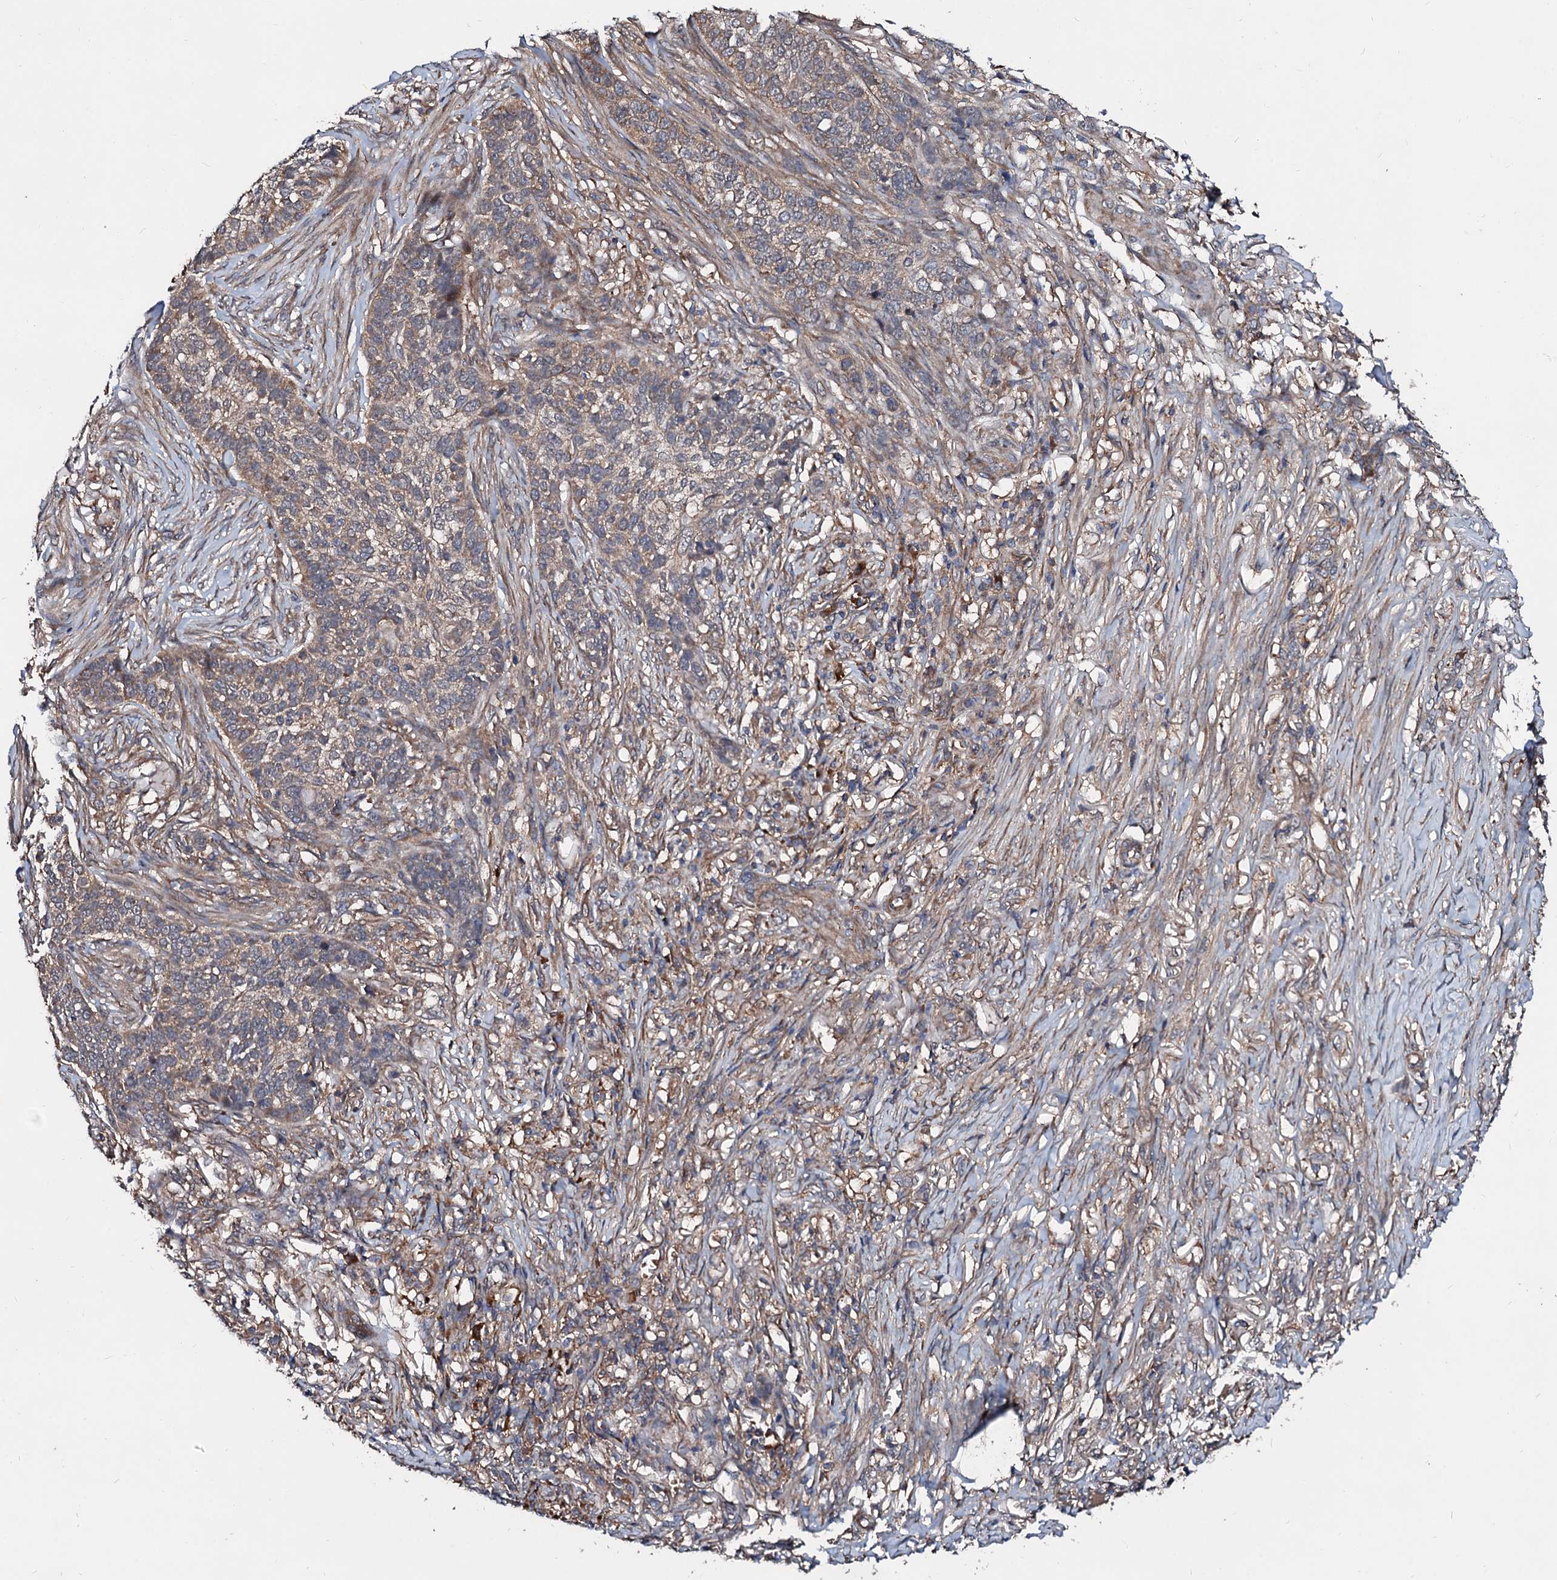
{"staining": {"intensity": "weak", "quantity": ">75%", "location": "cytoplasmic/membranous"}, "tissue": "skin cancer", "cell_type": "Tumor cells", "image_type": "cancer", "snomed": [{"axis": "morphology", "description": "Basal cell carcinoma"}, {"axis": "topography", "description": "Skin"}], "caption": "Protein expression analysis of human skin basal cell carcinoma reveals weak cytoplasmic/membranous staining in about >75% of tumor cells. The staining is performed using DAB brown chromogen to label protein expression. The nuclei are counter-stained blue using hematoxylin.", "gene": "EXTL1", "patient": {"sex": "male", "age": 85}}